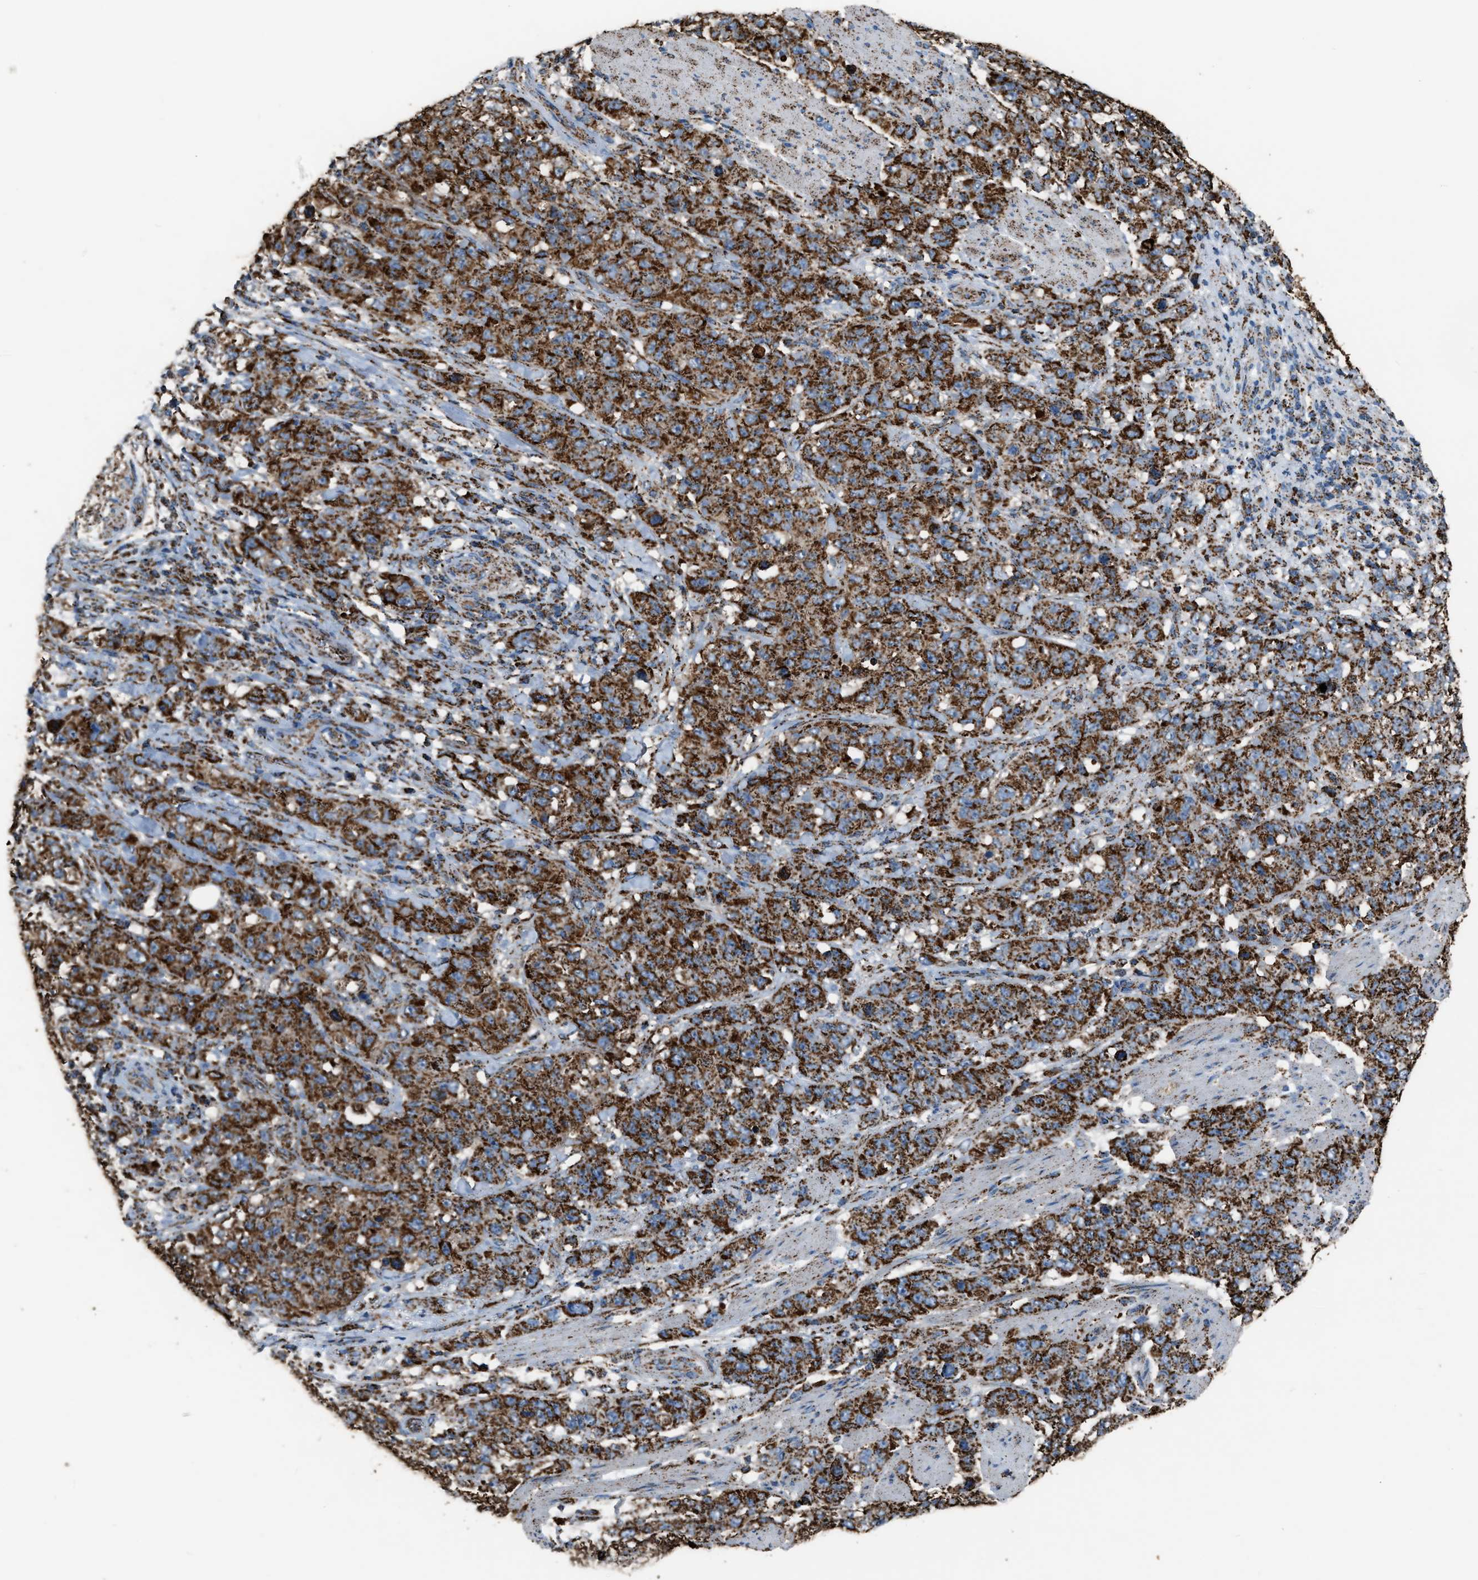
{"staining": {"intensity": "strong", "quantity": ">75%", "location": "cytoplasmic/membranous"}, "tissue": "stomach cancer", "cell_type": "Tumor cells", "image_type": "cancer", "snomed": [{"axis": "morphology", "description": "Adenocarcinoma, NOS"}, {"axis": "topography", "description": "Stomach"}], "caption": "The micrograph displays staining of adenocarcinoma (stomach), revealing strong cytoplasmic/membranous protein staining (brown color) within tumor cells.", "gene": "MDH2", "patient": {"sex": "male", "age": 48}}